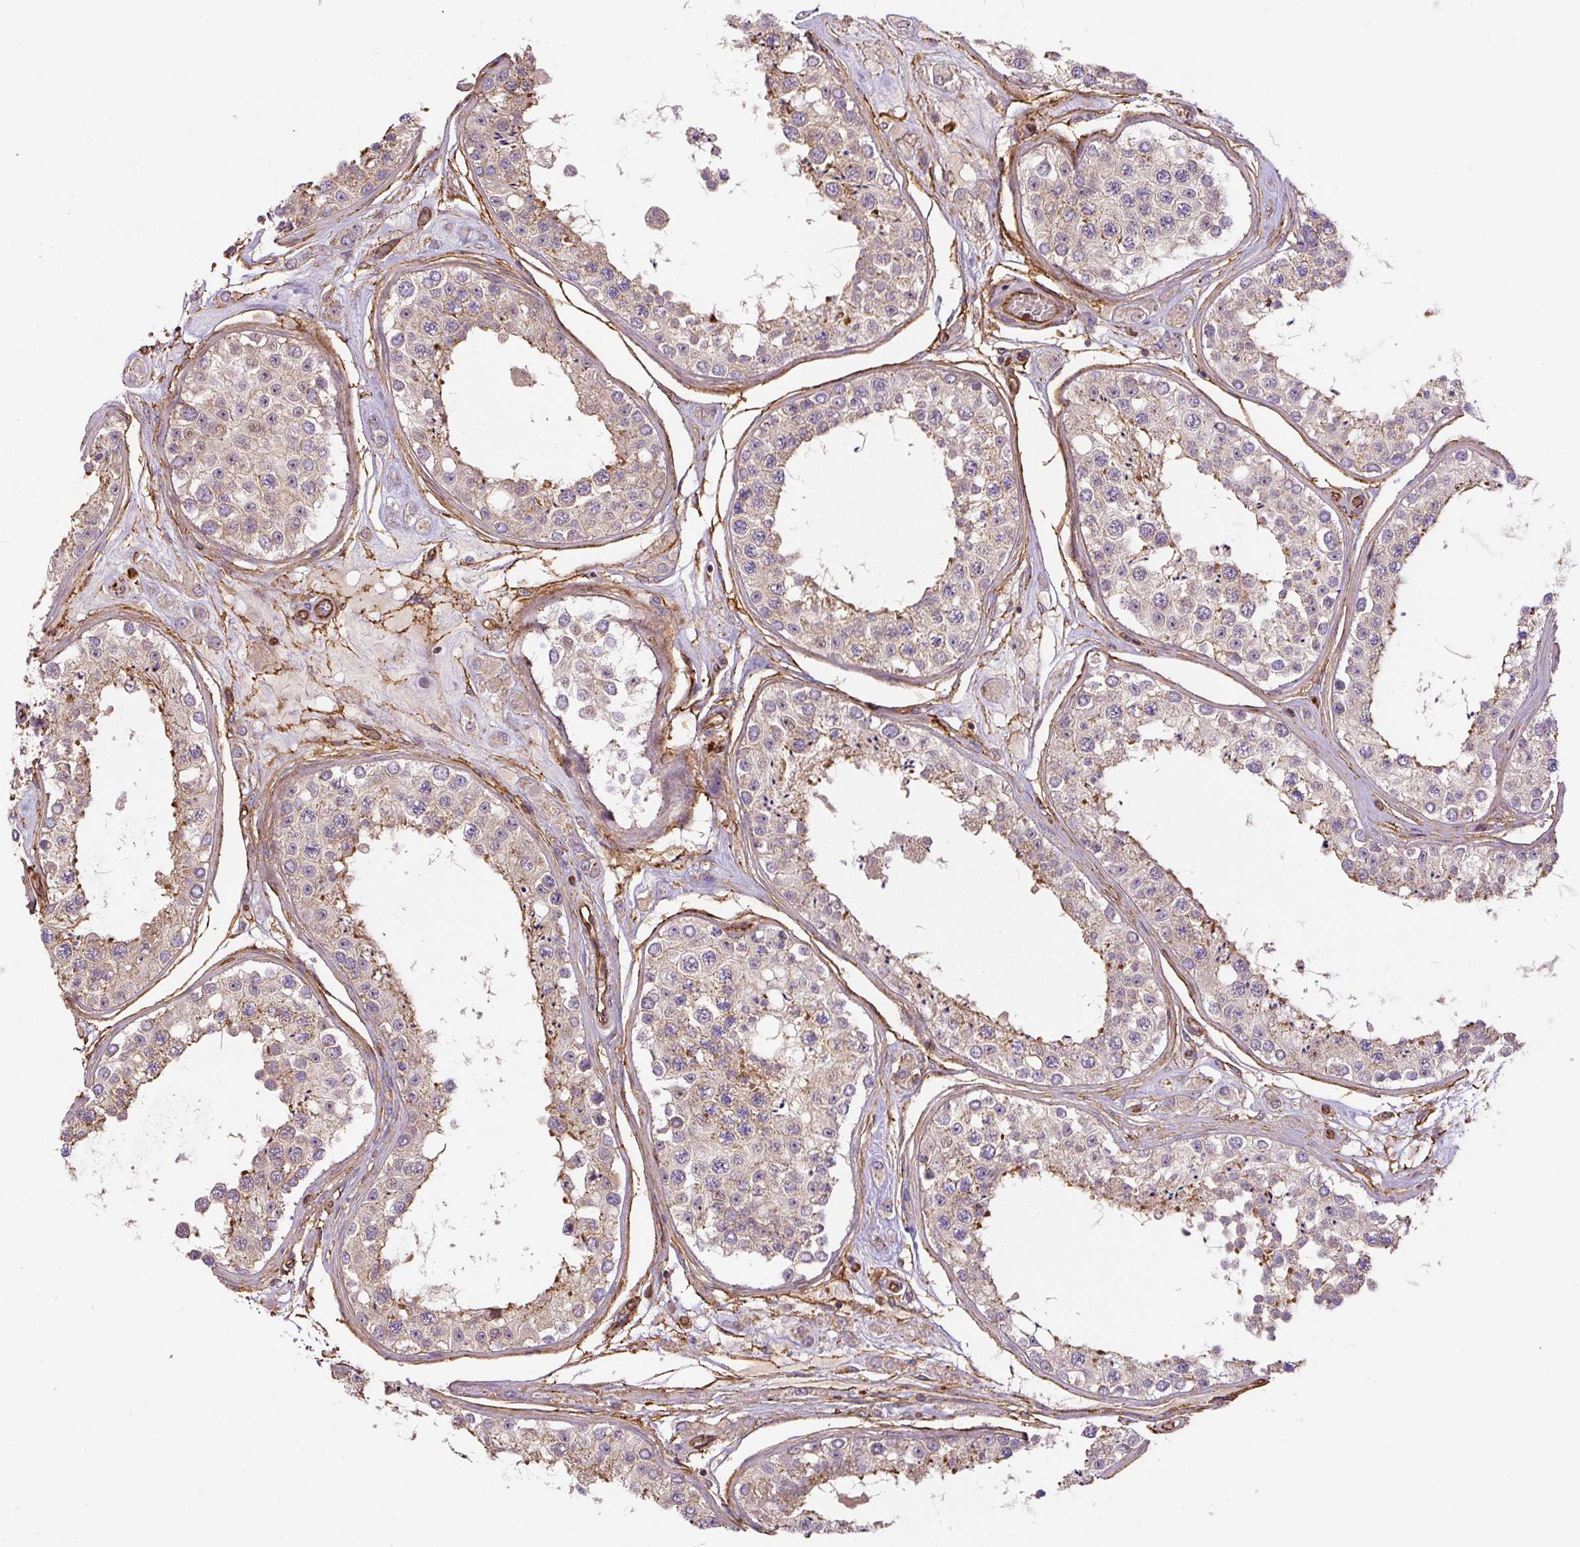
{"staining": {"intensity": "moderate", "quantity": ">75%", "location": "cytoplasmic/membranous"}, "tissue": "testis", "cell_type": "Cells in seminiferous ducts", "image_type": "normal", "snomed": [{"axis": "morphology", "description": "Normal tissue, NOS"}, {"axis": "topography", "description": "Testis"}], "caption": "A histopathology image showing moderate cytoplasmic/membranous staining in about >75% of cells in seminiferous ducts in benign testis, as visualized by brown immunohistochemical staining.", "gene": "B3GALT5", "patient": {"sex": "male", "age": 25}}